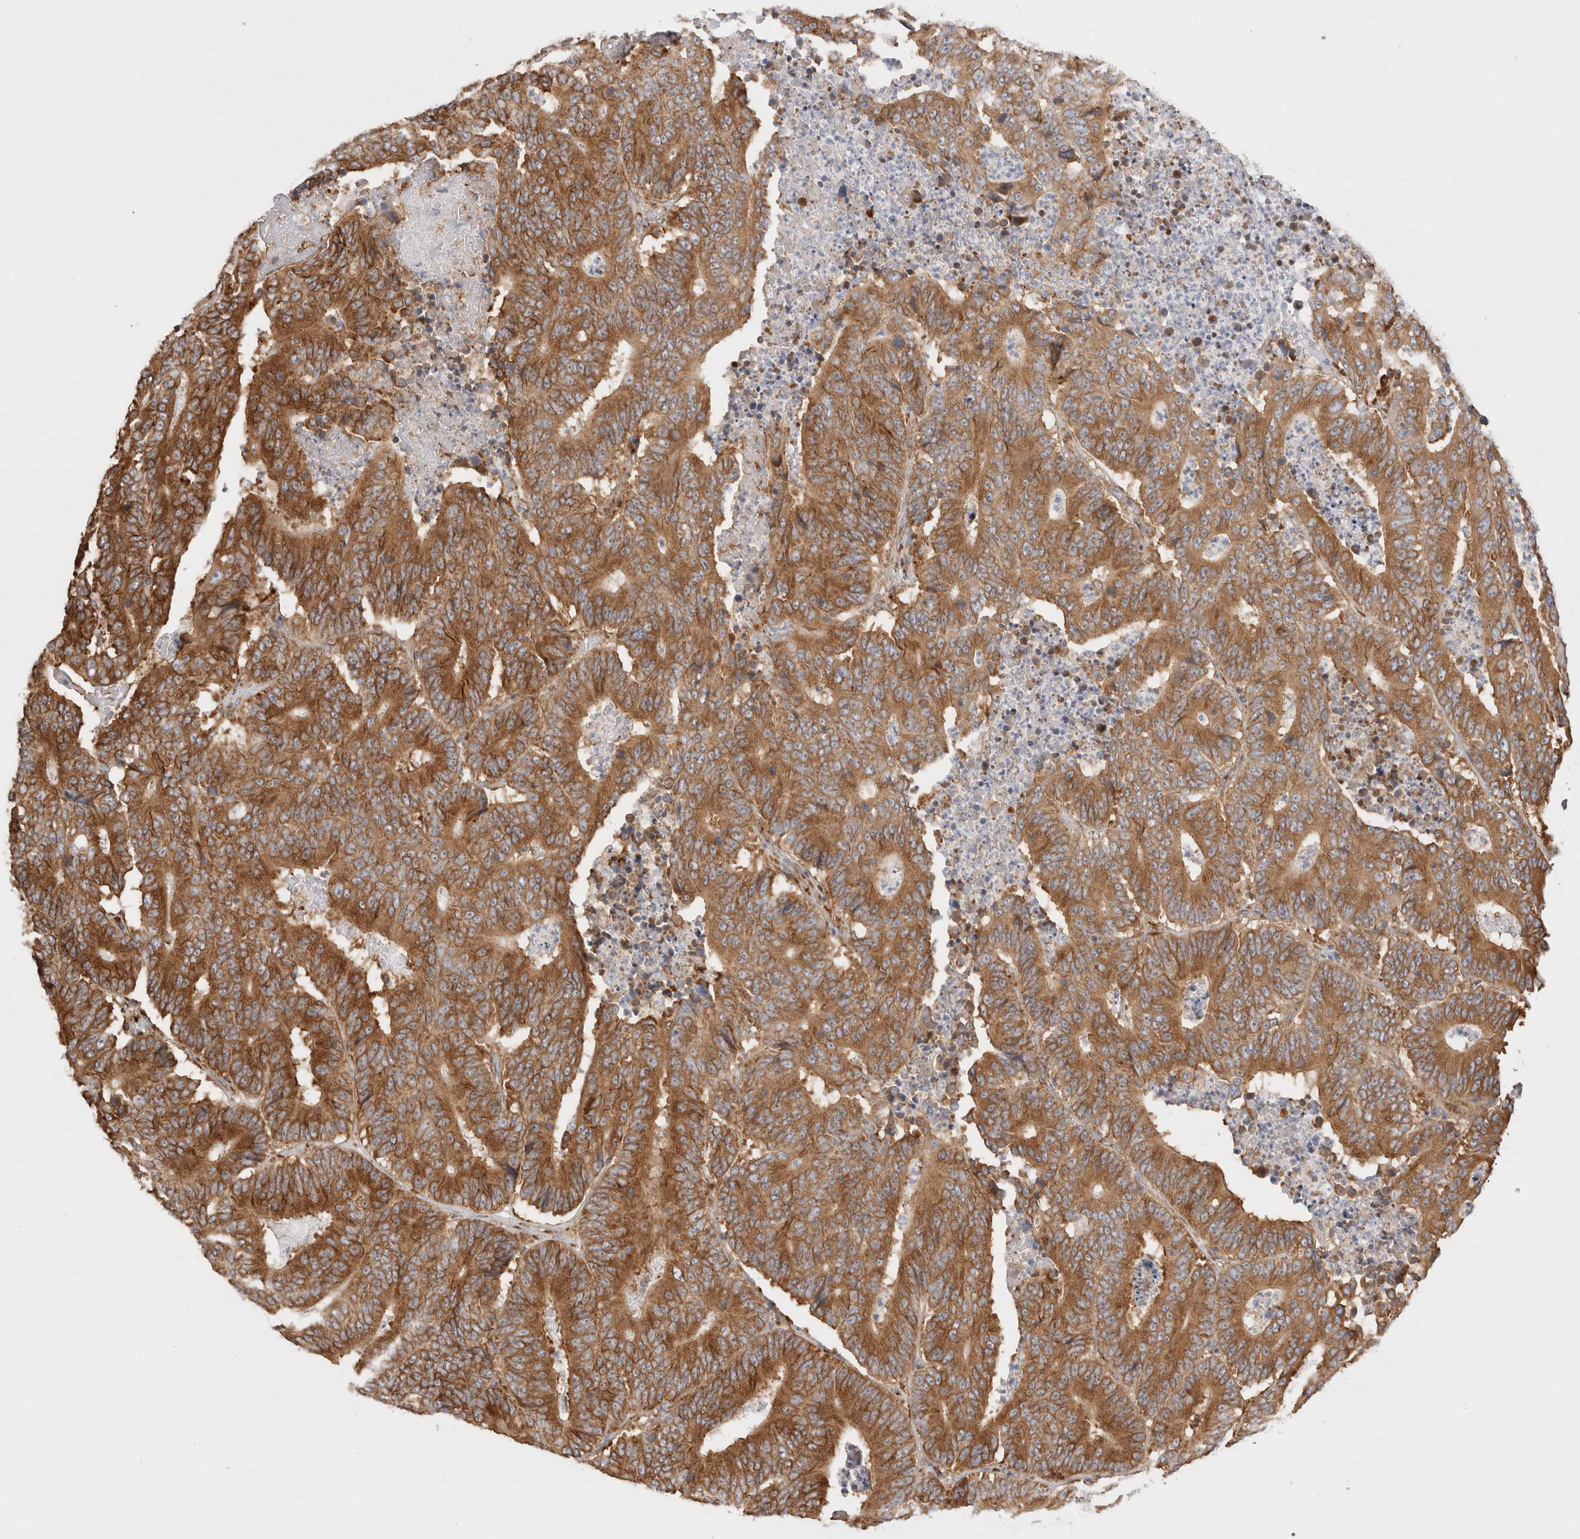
{"staining": {"intensity": "strong", "quantity": ">75%", "location": "cytoplasmic/membranous"}, "tissue": "colorectal cancer", "cell_type": "Tumor cells", "image_type": "cancer", "snomed": [{"axis": "morphology", "description": "Adenocarcinoma, NOS"}, {"axis": "topography", "description": "Colon"}], "caption": "A brown stain shows strong cytoplasmic/membranous positivity of a protein in adenocarcinoma (colorectal) tumor cells. (brown staining indicates protein expression, while blue staining denotes nuclei).", "gene": "ZC2HC1A", "patient": {"sex": "male", "age": 83}}